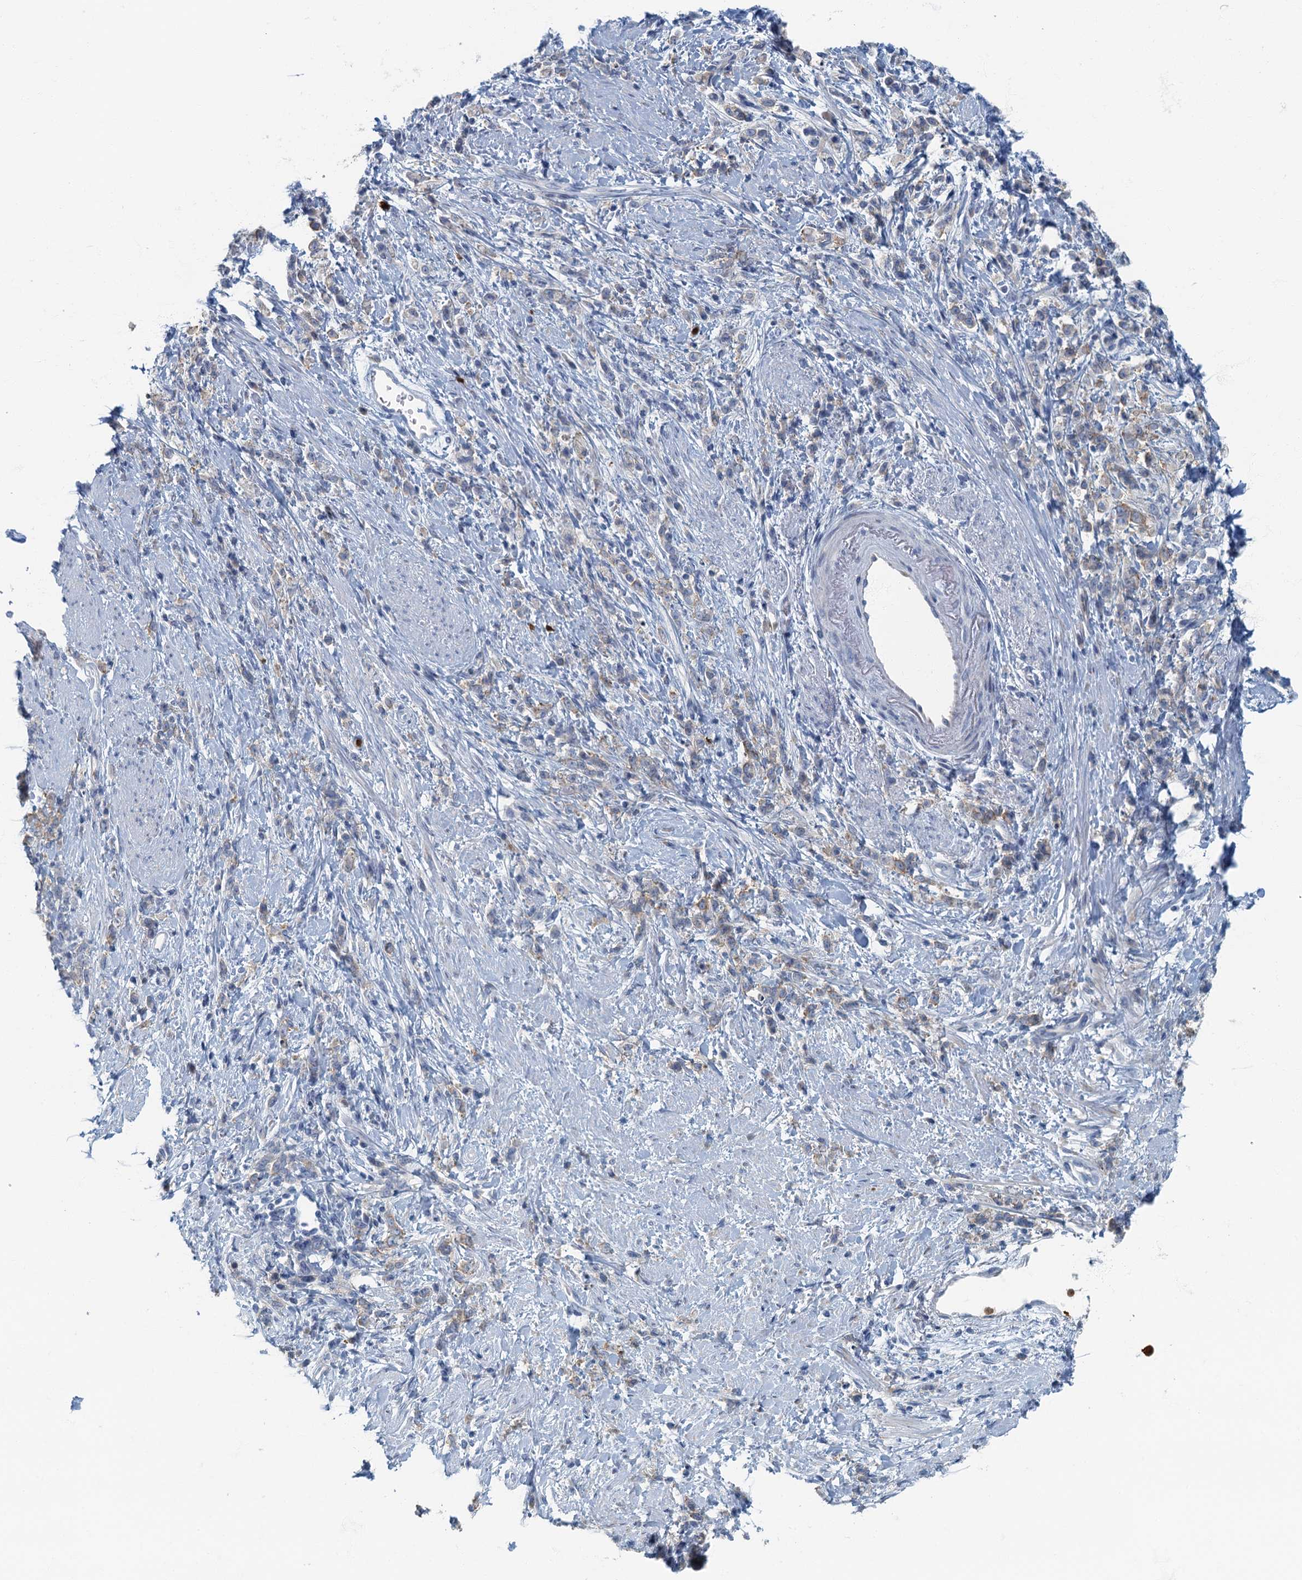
{"staining": {"intensity": "weak", "quantity": "25%-75%", "location": "cytoplasmic/membranous"}, "tissue": "stomach cancer", "cell_type": "Tumor cells", "image_type": "cancer", "snomed": [{"axis": "morphology", "description": "Adenocarcinoma, NOS"}, {"axis": "topography", "description": "Stomach"}], "caption": "Protein expression analysis of human adenocarcinoma (stomach) reveals weak cytoplasmic/membranous expression in approximately 25%-75% of tumor cells.", "gene": "ANKDD1A", "patient": {"sex": "female", "age": 60}}